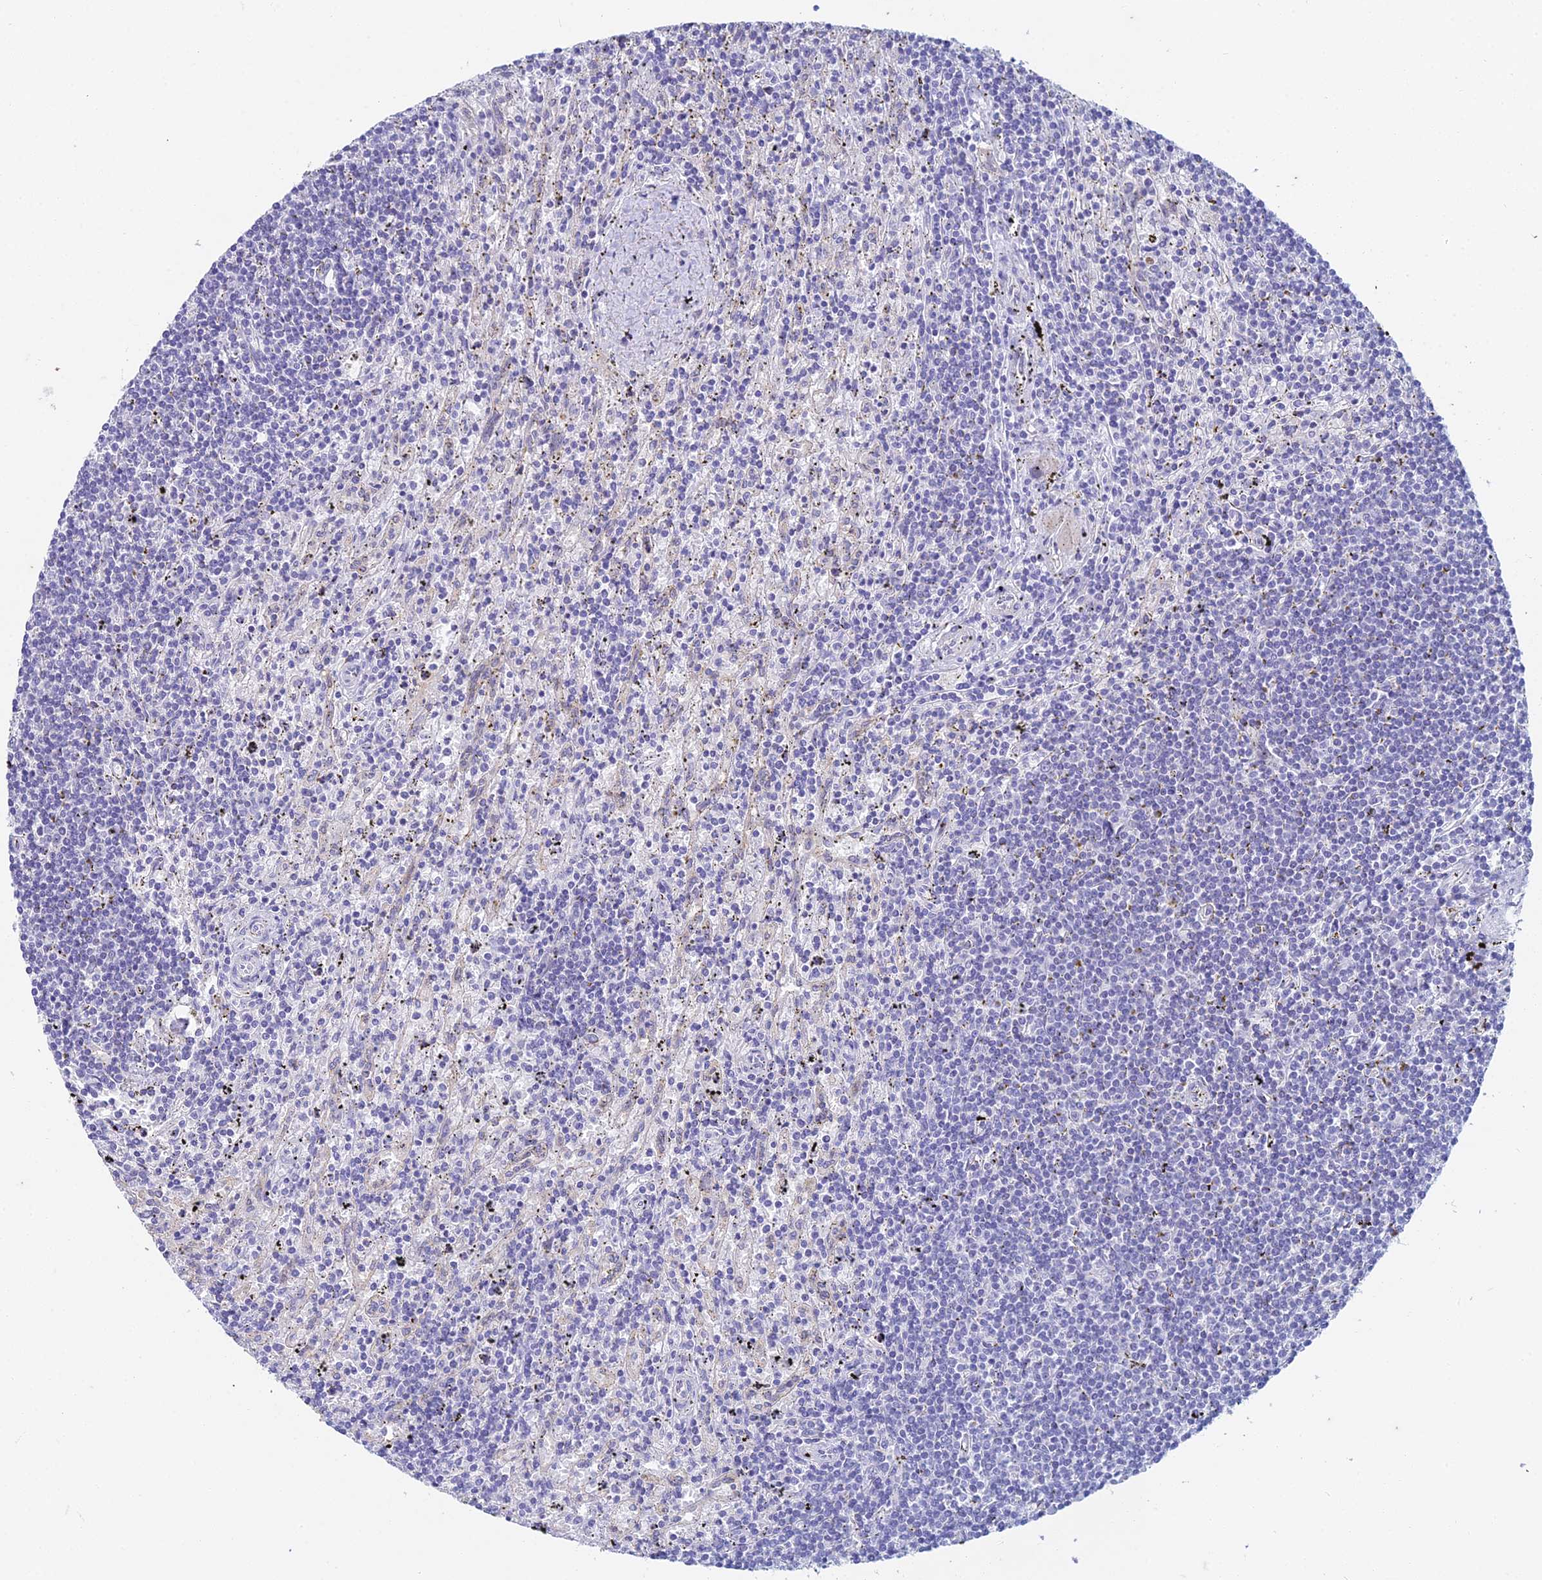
{"staining": {"intensity": "negative", "quantity": "none", "location": "none"}, "tissue": "lymphoma", "cell_type": "Tumor cells", "image_type": "cancer", "snomed": [{"axis": "morphology", "description": "Malignant lymphoma, non-Hodgkin's type, Low grade"}, {"axis": "topography", "description": "Spleen"}], "caption": "Immunohistochemical staining of human lymphoma exhibits no significant expression in tumor cells. (DAB (3,3'-diaminobenzidine) immunohistochemistry, high magnification).", "gene": "EEF2KMT", "patient": {"sex": "male", "age": 76}}